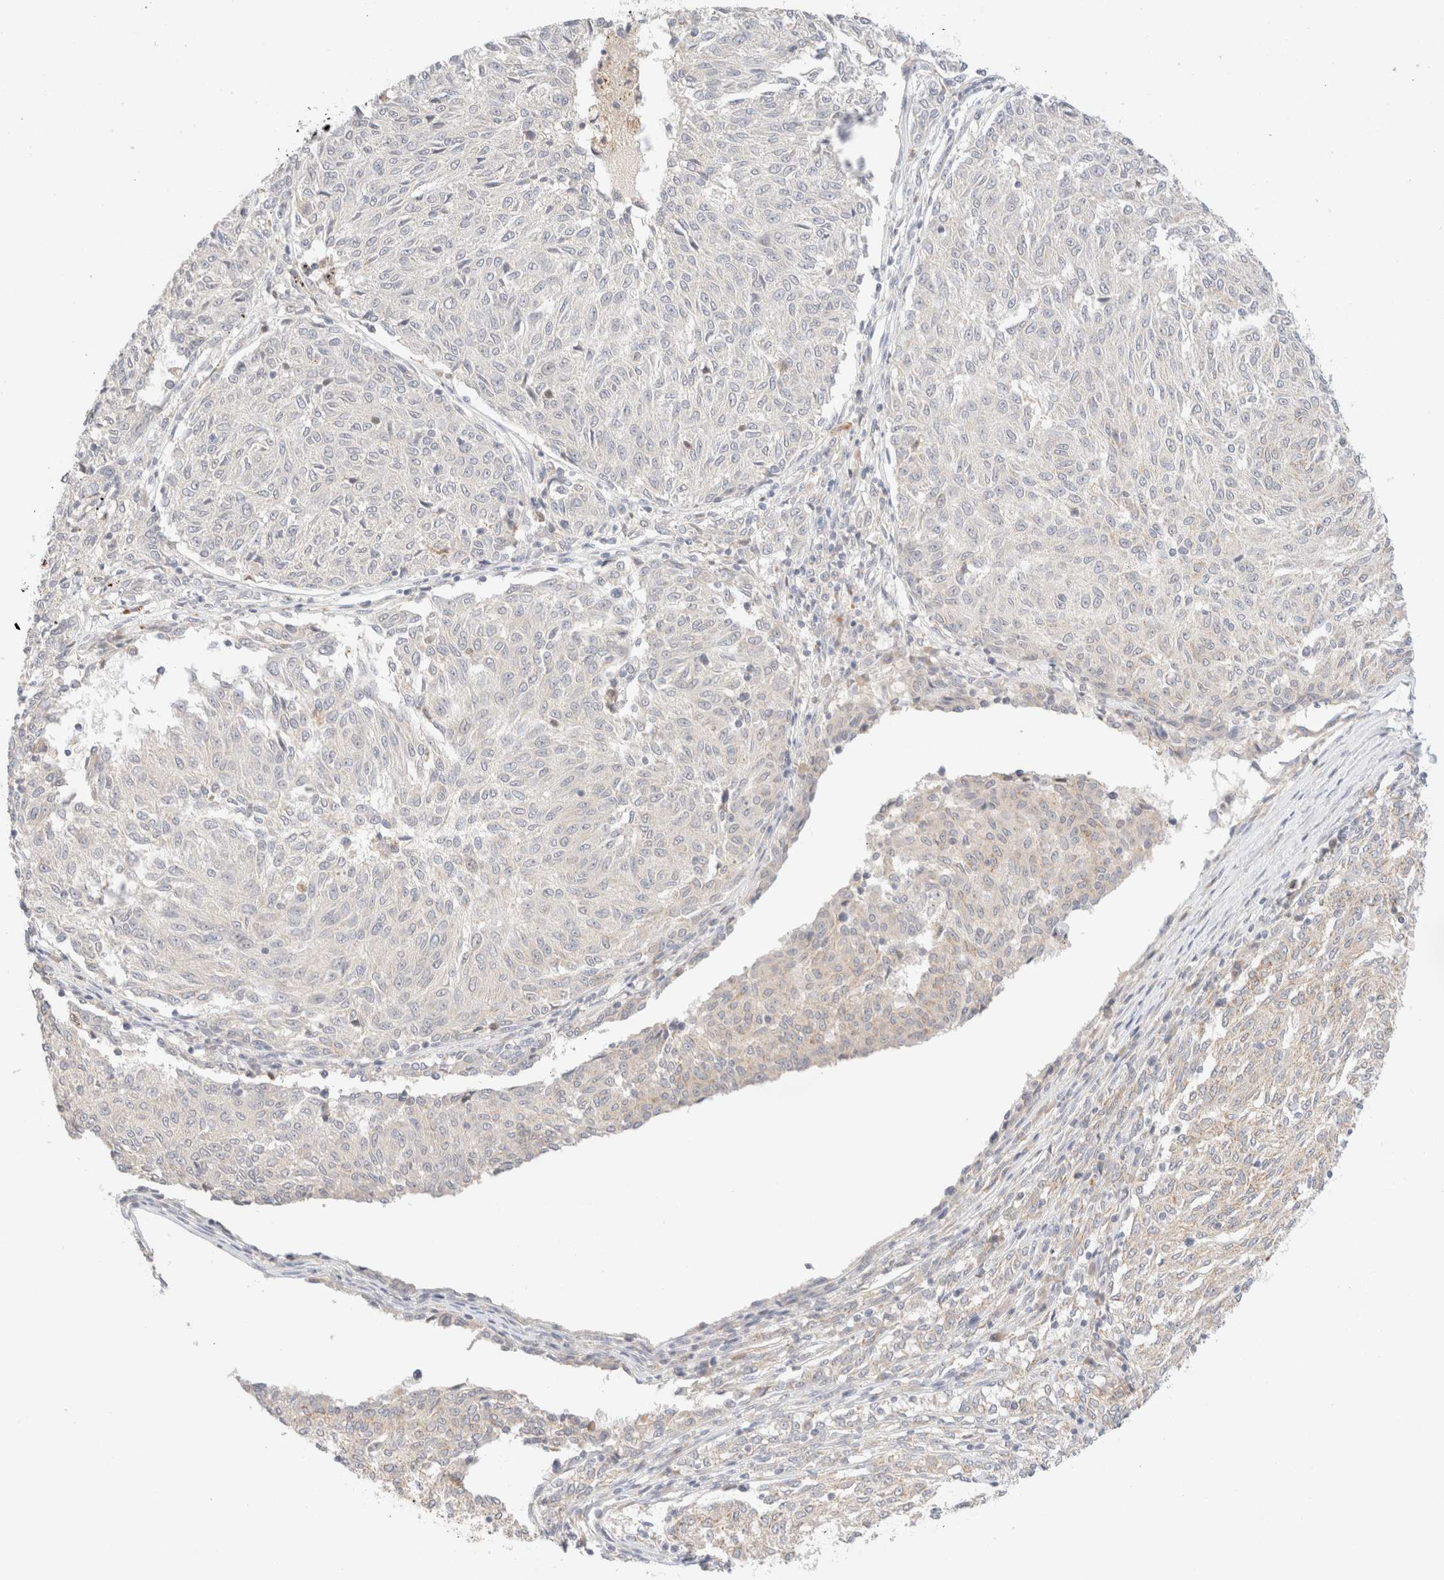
{"staining": {"intensity": "negative", "quantity": "none", "location": "none"}, "tissue": "melanoma", "cell_type": "Tumor cells", "image_type": "cancer", "snomed": [{"axis": "morphology", "description": "Malignant melanoma, NOS"}, {"axis": "topography", "description": "Skin"}], "caption": "A micrograph of human melanoma is negative for staining in tumor cells.", "gene": "SNTB1", "patient": {"sex": "female", "age": 72}}